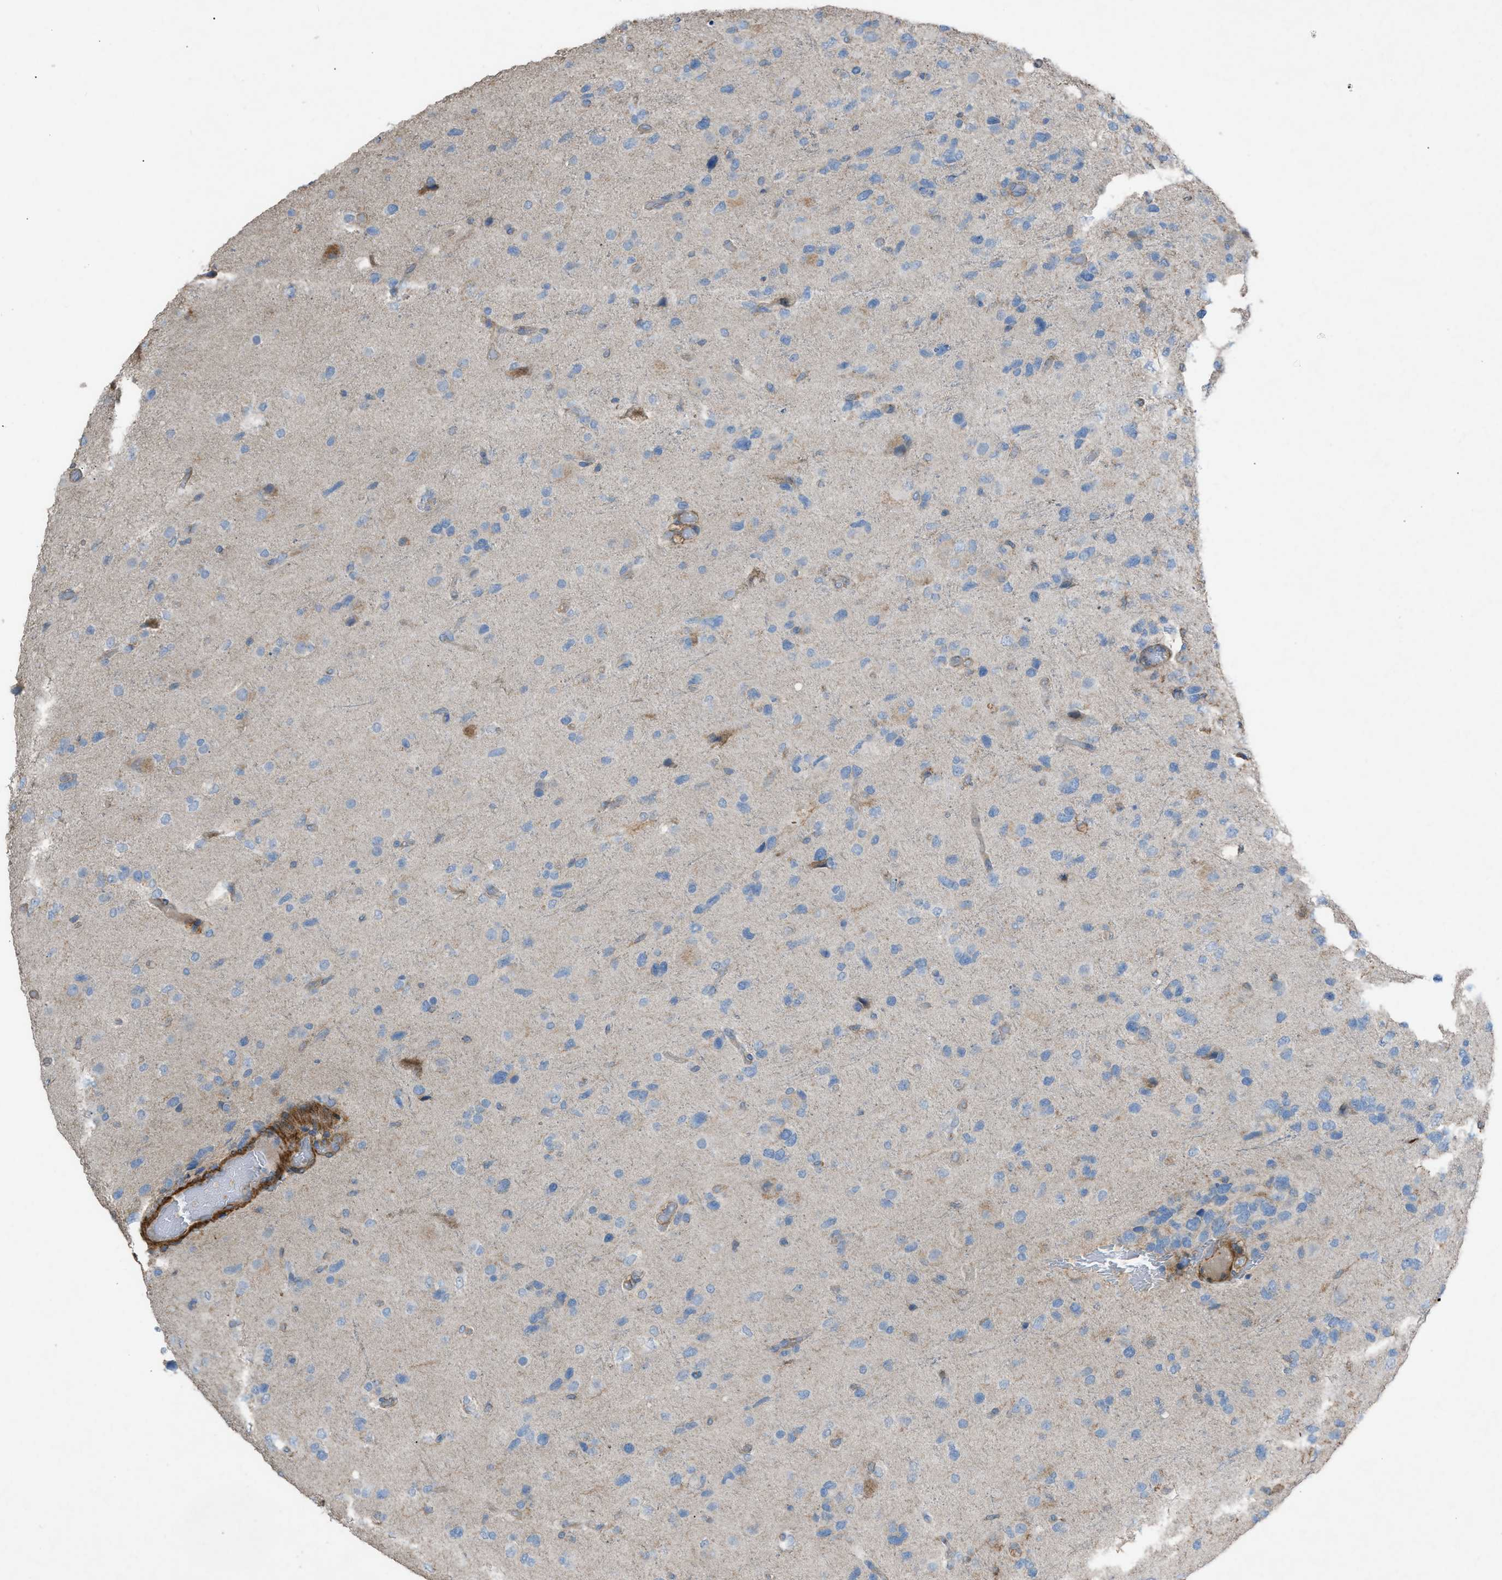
{"staining": {"intensity": "weak", "quantity": "<25%", "location": "cytoplasmic/membranous"}, "tissue": "glioma", "cell_type": "Tumor cells", "image_type": "cancer", "snomed": [{"axis": "morphology", "description": "Glioma, malignant, High grade"}, {"axis": "topography", "description": "Brain"}], "caption": "Tumor cells show no significant protein staining in high-grade glioma (malignant).", "gene": "NCK2", "patient": {"sex": "female", "age": 58}}